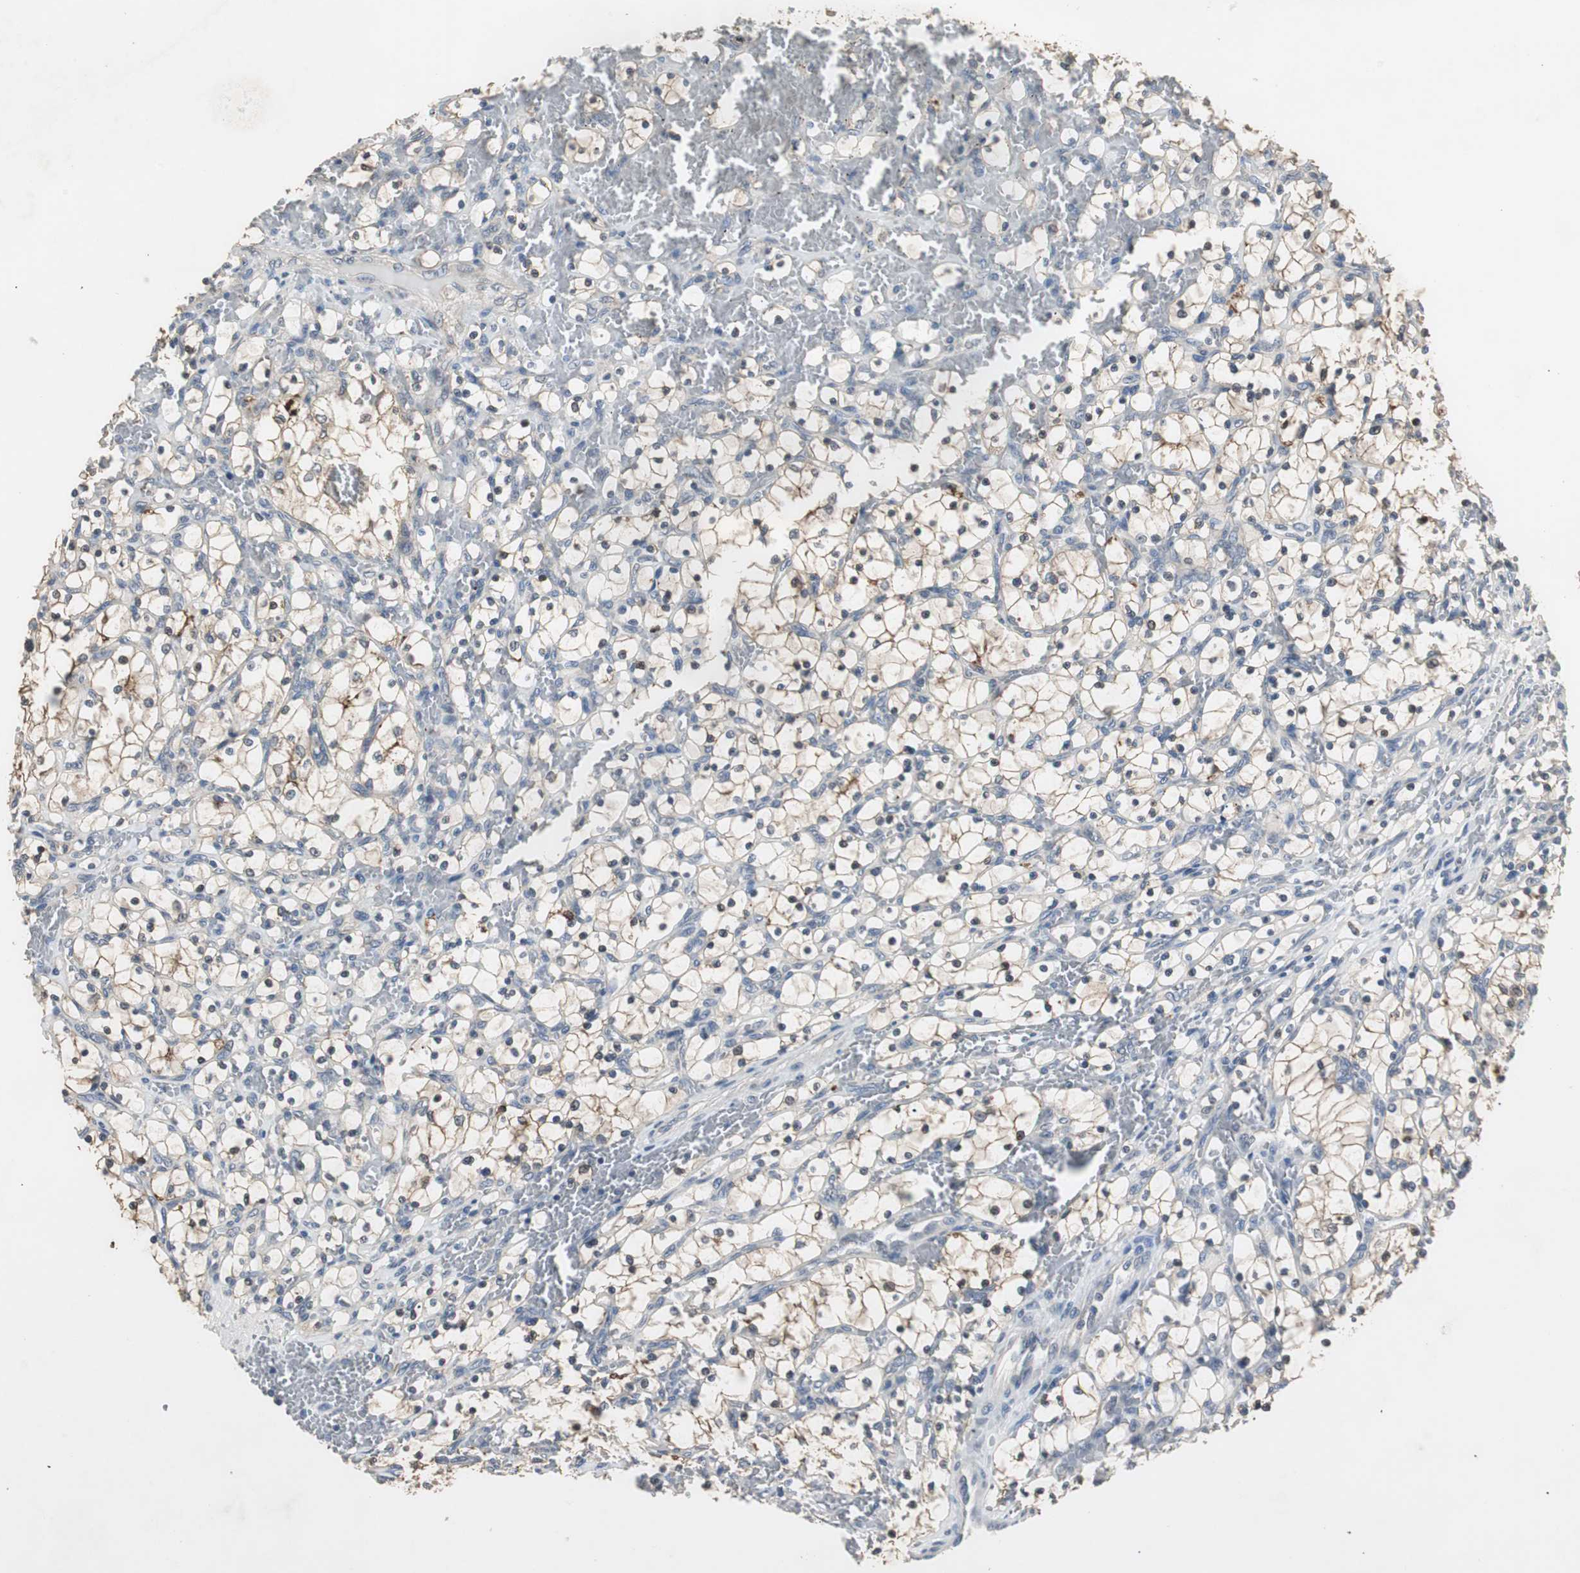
{"staining": {"intensity": "moderate", "quantity": "25%-75%", "location": "cytoplasmic/membranous"}, "tissue": "renal cancer", "cell_type": "Tumor cells", "image_type": "cancer", "snomed": [{"axis": "morphology", "description": "Adenocarcinoma, NOS"}, {"axis": "topography", "description": "Kidney"}], "caption": "Human renal cancer (adenocarcinoma) stained with a brown dye exhibits moderate cytoplasmic/membranous positive positivity in about 25%-75% of tumor cells.", "gene": "PTPRN2", "patient": {"sex": "female", "age": 69}}